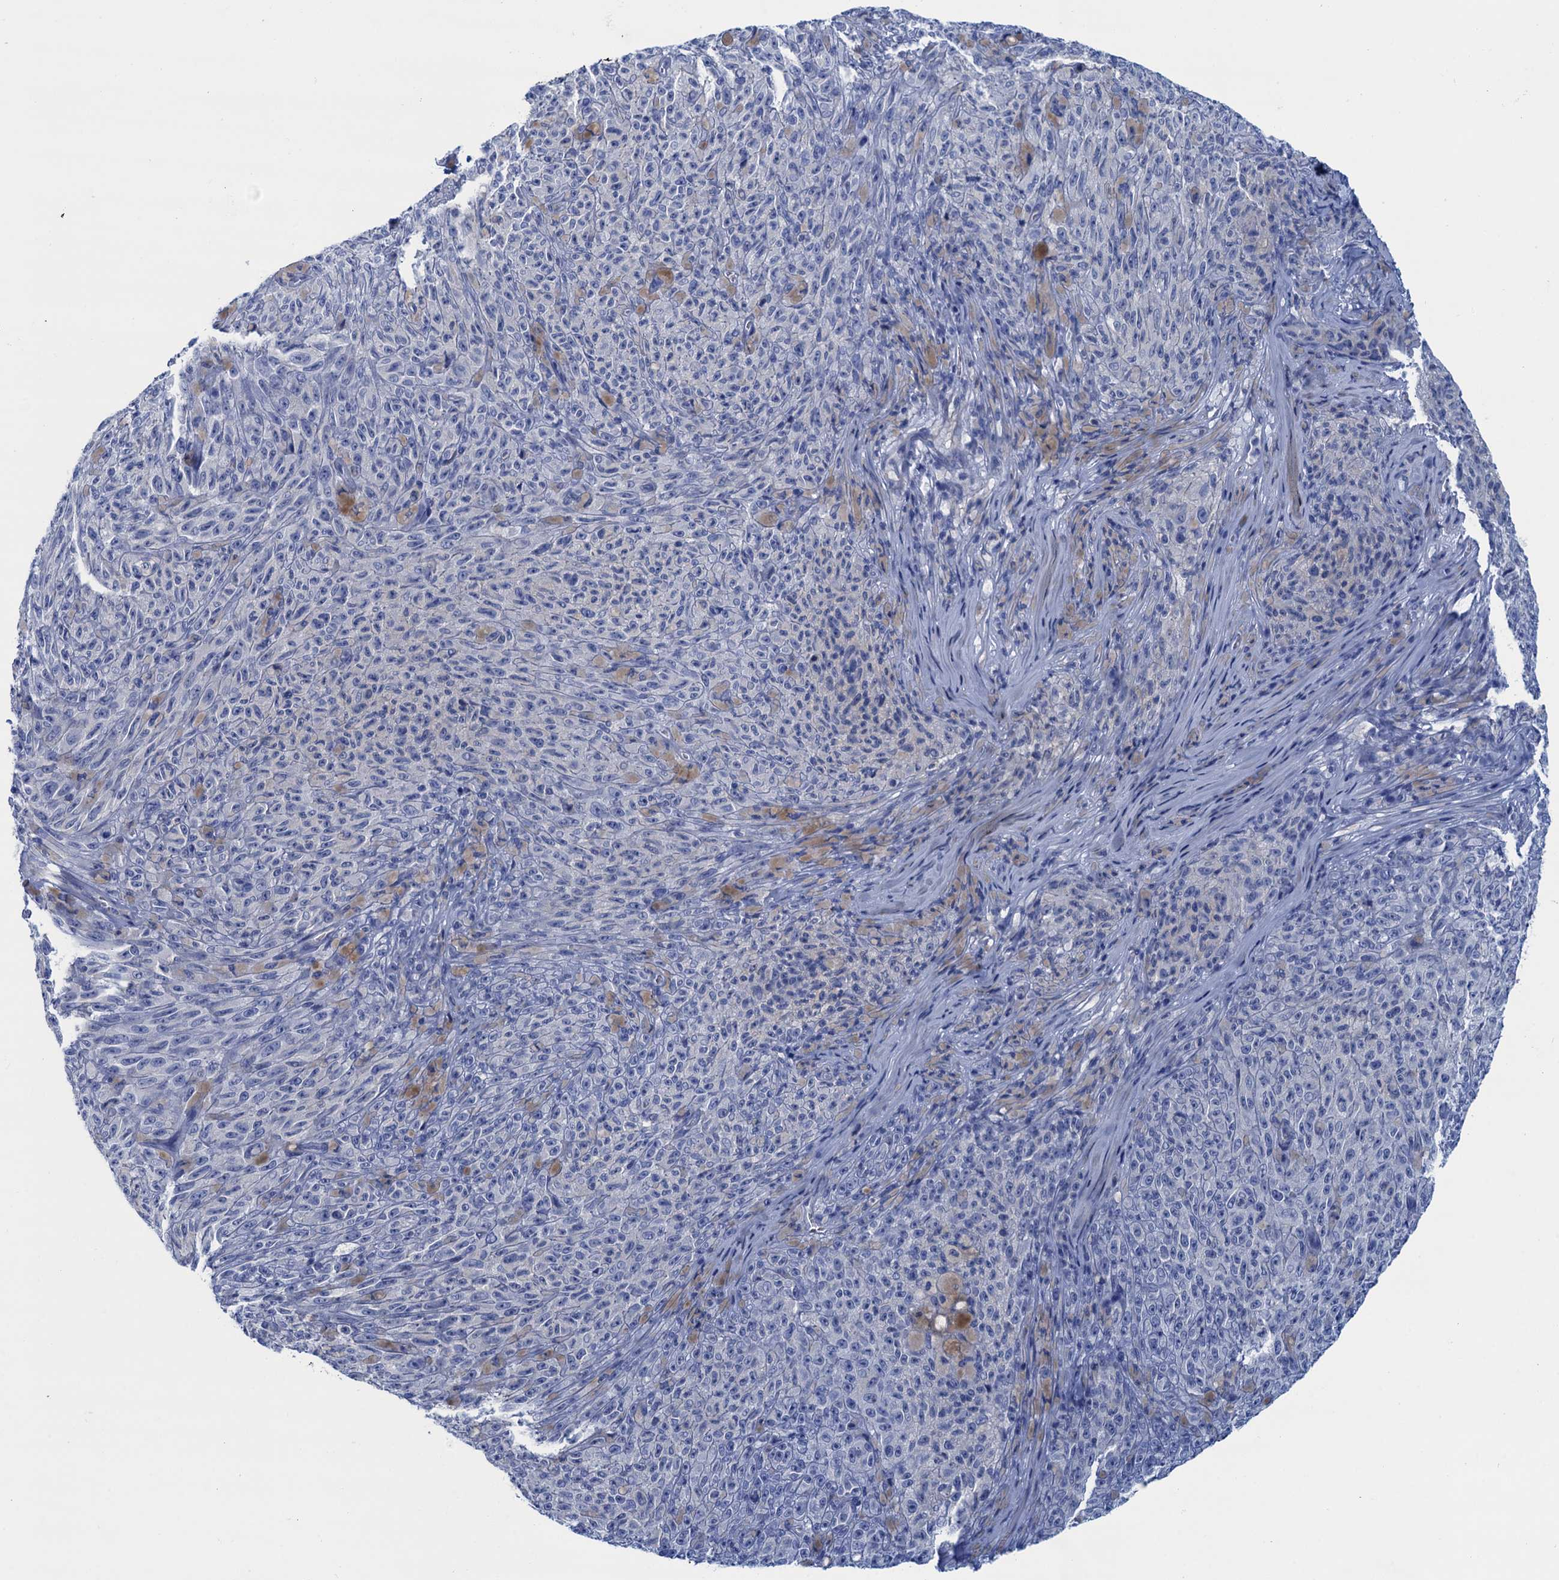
{"staining": {"intensity": "negative", "quantity": "none", "location": "none"}, "tissue": "melanoma", "cell_type": "Tumor cells", "image_type": "cancer", "snomed": [{"axis": "morphology", "description": "Malignant melanoma, NOS"}, {"axis": "topography", "description": "Skin"}], "caption": "Protein analysis of malignant melanoma exhibits no significant positivity in tumor cells.", "gene": "CALML5", "patient": {"sex": "female", "age": 82}}